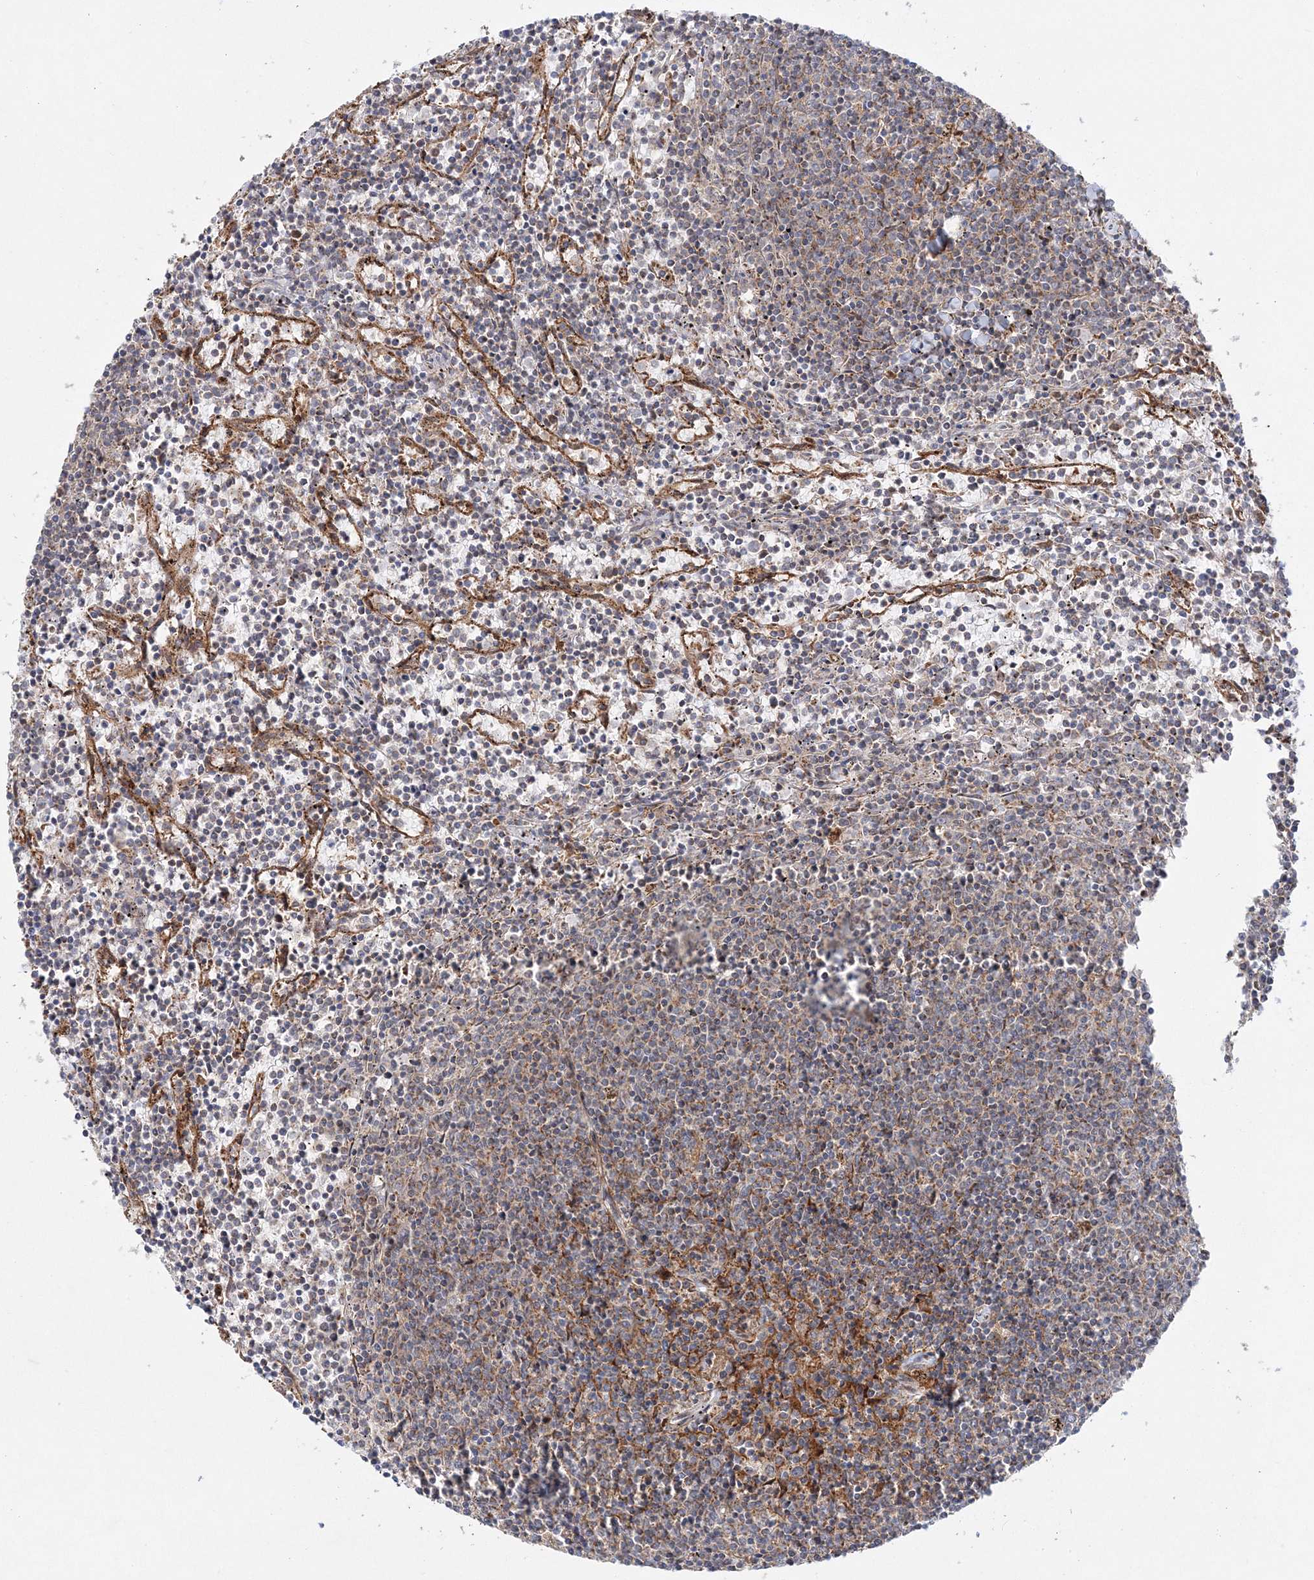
{"staining": {"intensity": "negative", "quantity": "none", "location": "none"}, "tissue": "lymphoma", "cell_type": "Tumor cells", "image_type": "cancer", "snomed": [{"axis": "morphology", "description": "Malignant lymphoma, non-Hodgkin's type, Low grade"}, {"axis": "topography", "description": "Spleen"}], "caption": "IHC histopathology image of neoplastic tissue: lymphoma stained with DAB (3,3'-diaminobenzidine) exhibits no significant protein expression in tumor cells.", "gene": "RAB11FIP2", "patient": {"sex": "female", "age": 50}}